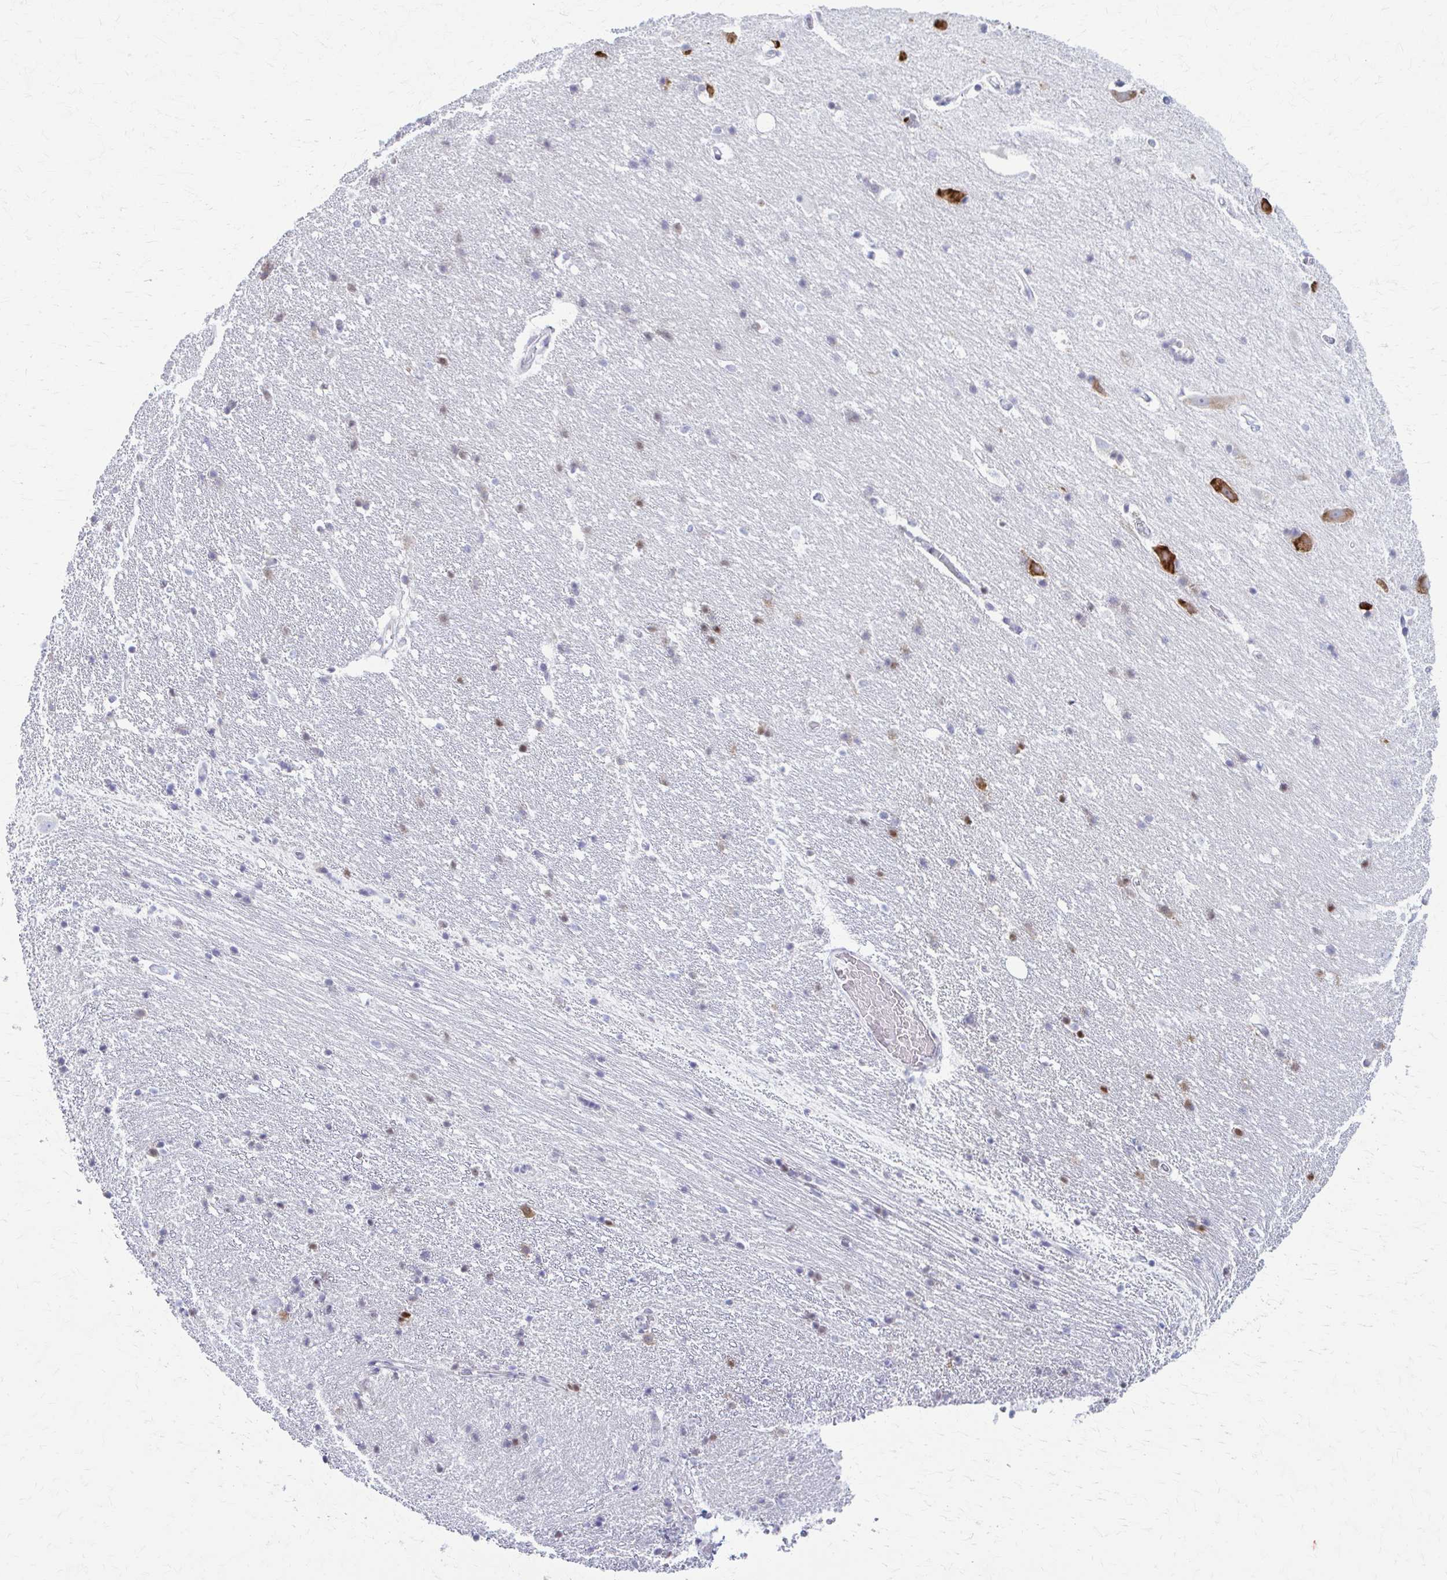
{"staining": {"intensity": "negative", "quantity": "none", "location": "none"}, "tissue": "hippocampus", "cell_type": "Glial cells", "image_type": "normal", "snomed": [{"axis": "morphology", "description": "Normal tissue, NOS"}, {"axis": "topography", "description": "Hippocampus"}], "caption": "An image of hippocampus stained for a protein shows no brown staining in glial cells. Nuclei are stained in blue.", "gene": "PRKRA", "patient": {"sex": "male", "age": 63}}